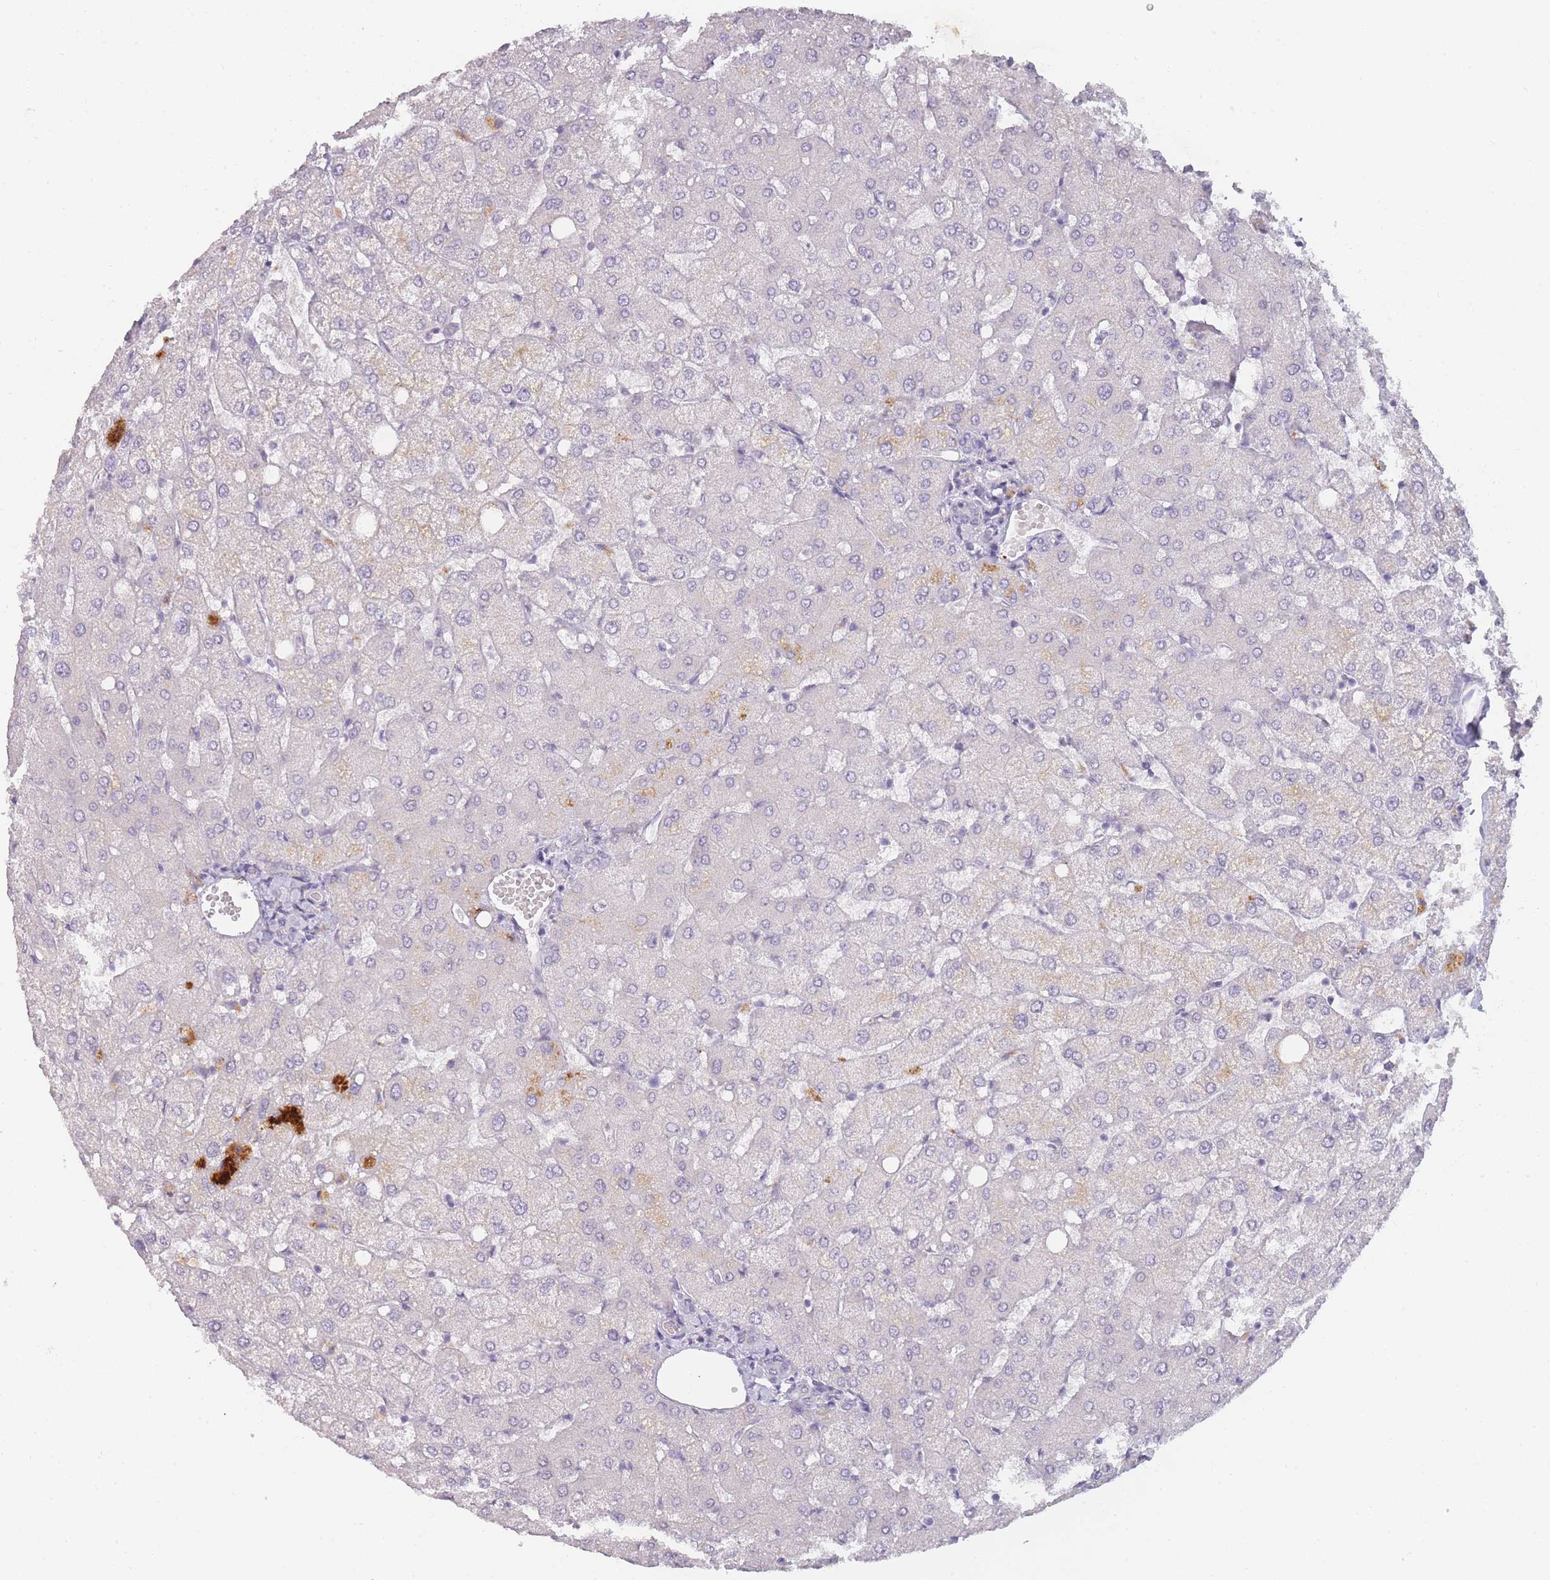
{"staining": {"intensity": "negative", "quantity": "none", "location": "none"}, "tissue": "liver", "cell_type": "Cholangiocytes", "image_type": "normal", "snomed": [{"axis": "morphology", "description": "Normal tissue, NOS"}, {"axis": "topography", "description": "Liver"}], "caption": "The histopathology image shows no significant expression in cholangiocytes of liver.", "gene": "INS", "patient": {"sex": "female", "age": 54}}